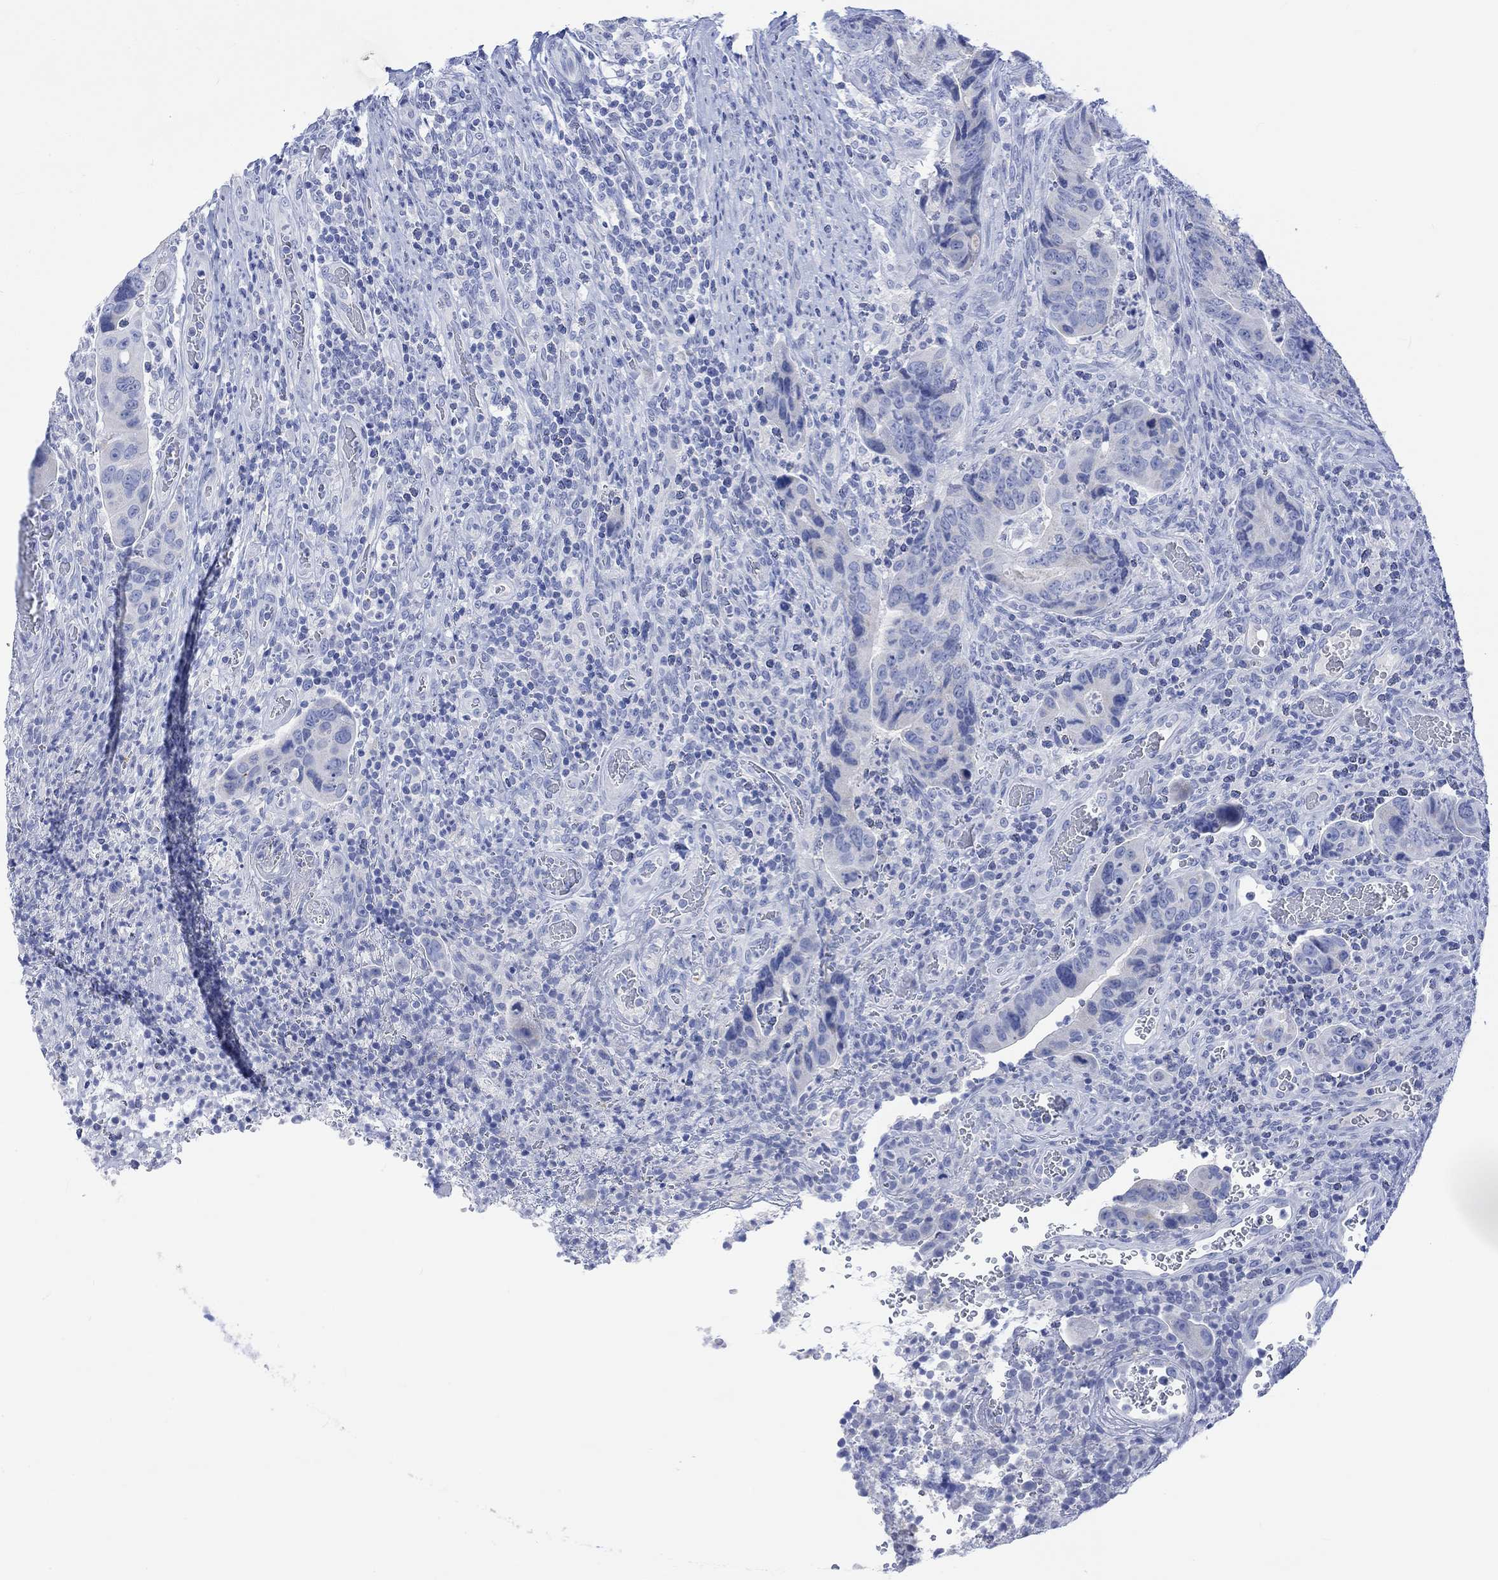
{"staining": {"intensity": "negative", "quantity": "none", "location": "none"}, "tissue": "colorectal cancer", "cell_type": "Tumor cells", "image_type": "cancer", "snomed": [{"axis": "morphology", "description": "Adenocarcinoma, NOS"}, {"axis": "topography", "description": "Colon"}], "caption": "A high-resolution image shows immunohistochemistry staining of colorectal cancer (adenocarcinoma), which displays no significant positivity in tumor cells.", "gene": "CALCA", "patient": {"sex": "female", "age": 56}}